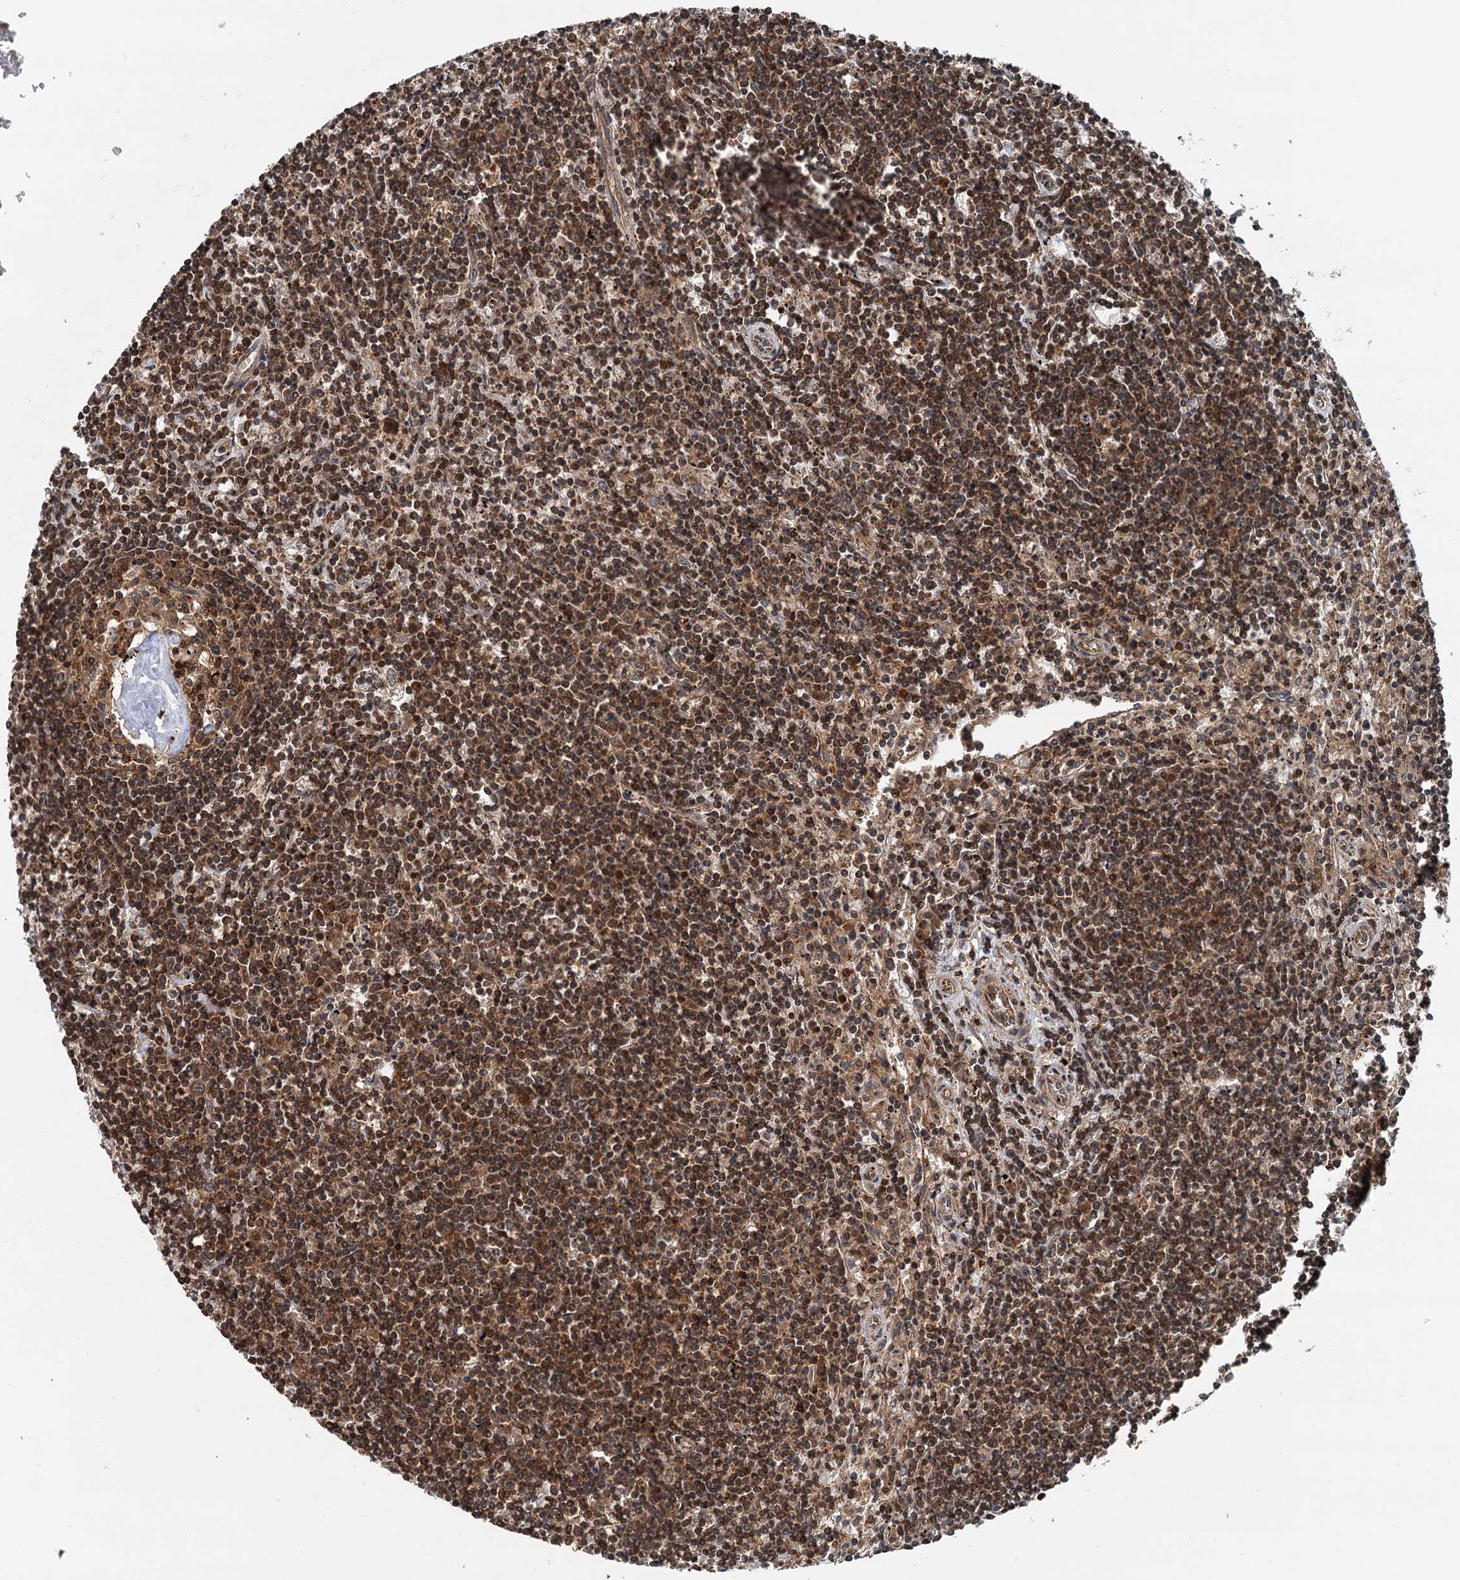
{"staining": {"intensity": "moderate", "quantity": ">75%", "location": "cytoplasmic/membranous,nuclear"}, "tissue": "lymphoma", "cell_type": "Tumor cells", "image_type": "cancer", "snomed": [{"axis": "morphology", "description": "Malignant lymphoma, non-Hodgkin's type, Low grade"}, {"axis": "topography", "description": "Spleen"}], "caption": "About >75% of tumor cells in human malignant lymphoma, non-Hodgkin's type (low-grade) demonstrate moderate cytoplasmic/membranous and nuclear protein staining as visualized by brown immunohistochemical staining.", "gene": "STUB1", "patient": {"sex": "male", "age": 76}}